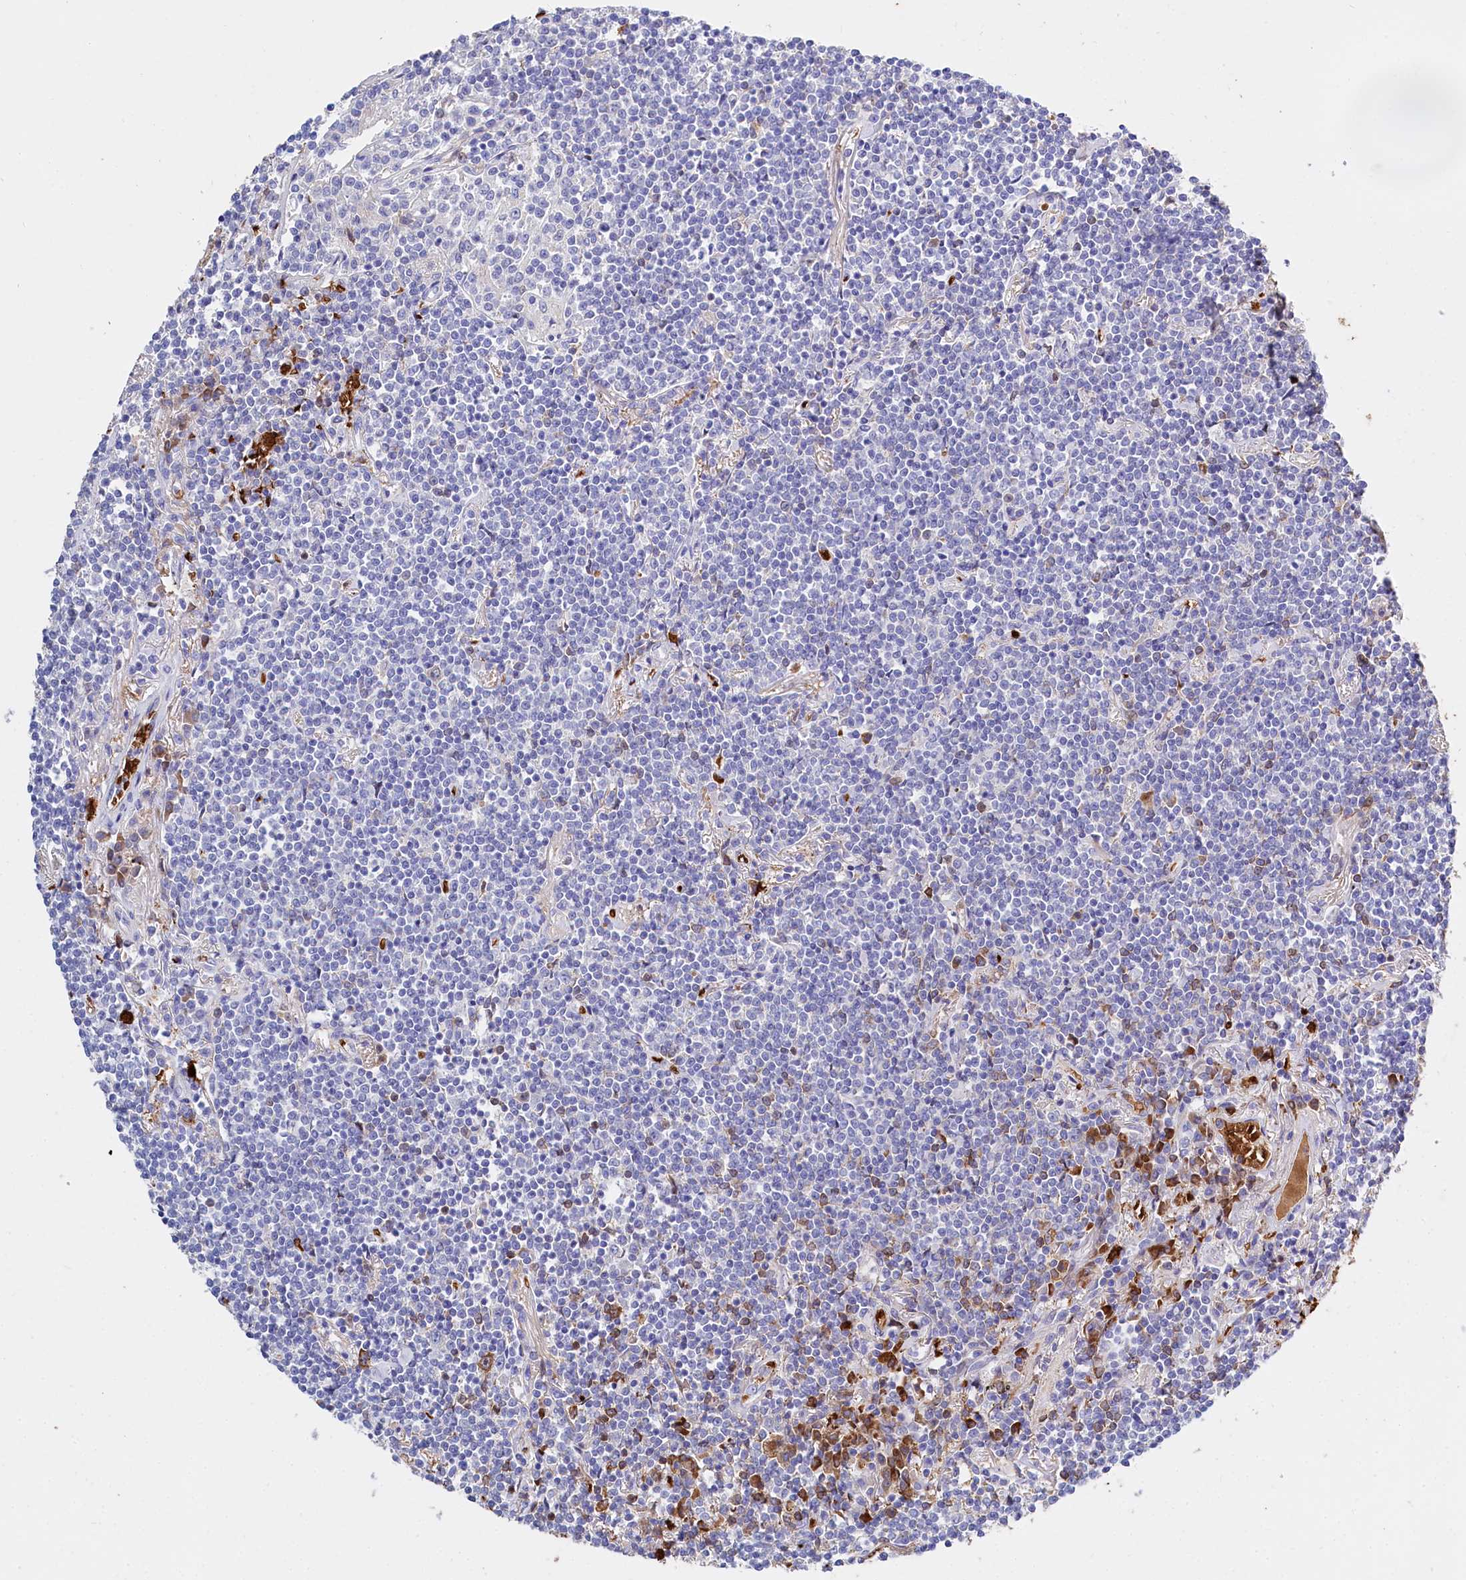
{"staining": {"intensity": "moderate", "quantity": "<25%", "location": "cytoplasmic/membranous"}, "tissue": "lymphoma", "cell_type": "Tumor cells", "image_type": "cancer", "snomed": [{"axis": "morphology", "description": "Malignant lymphoma, non-Hodgkin's type, Low grade"}, {"axis": "topography", "description": "Lung"}], "caption": "Immunohistochemical staining of human malignant lymphoma, non-Hodgkin's type (low-grade) exhibits low levels of moderate cytoplasmic/membranous staining in about <25% of tumor cells. Ihc stains the protein of interest in brown and the nuclei are stained blue.", "gene": "RPUSD3", "patient": {"sex": "female", "age": 71}}